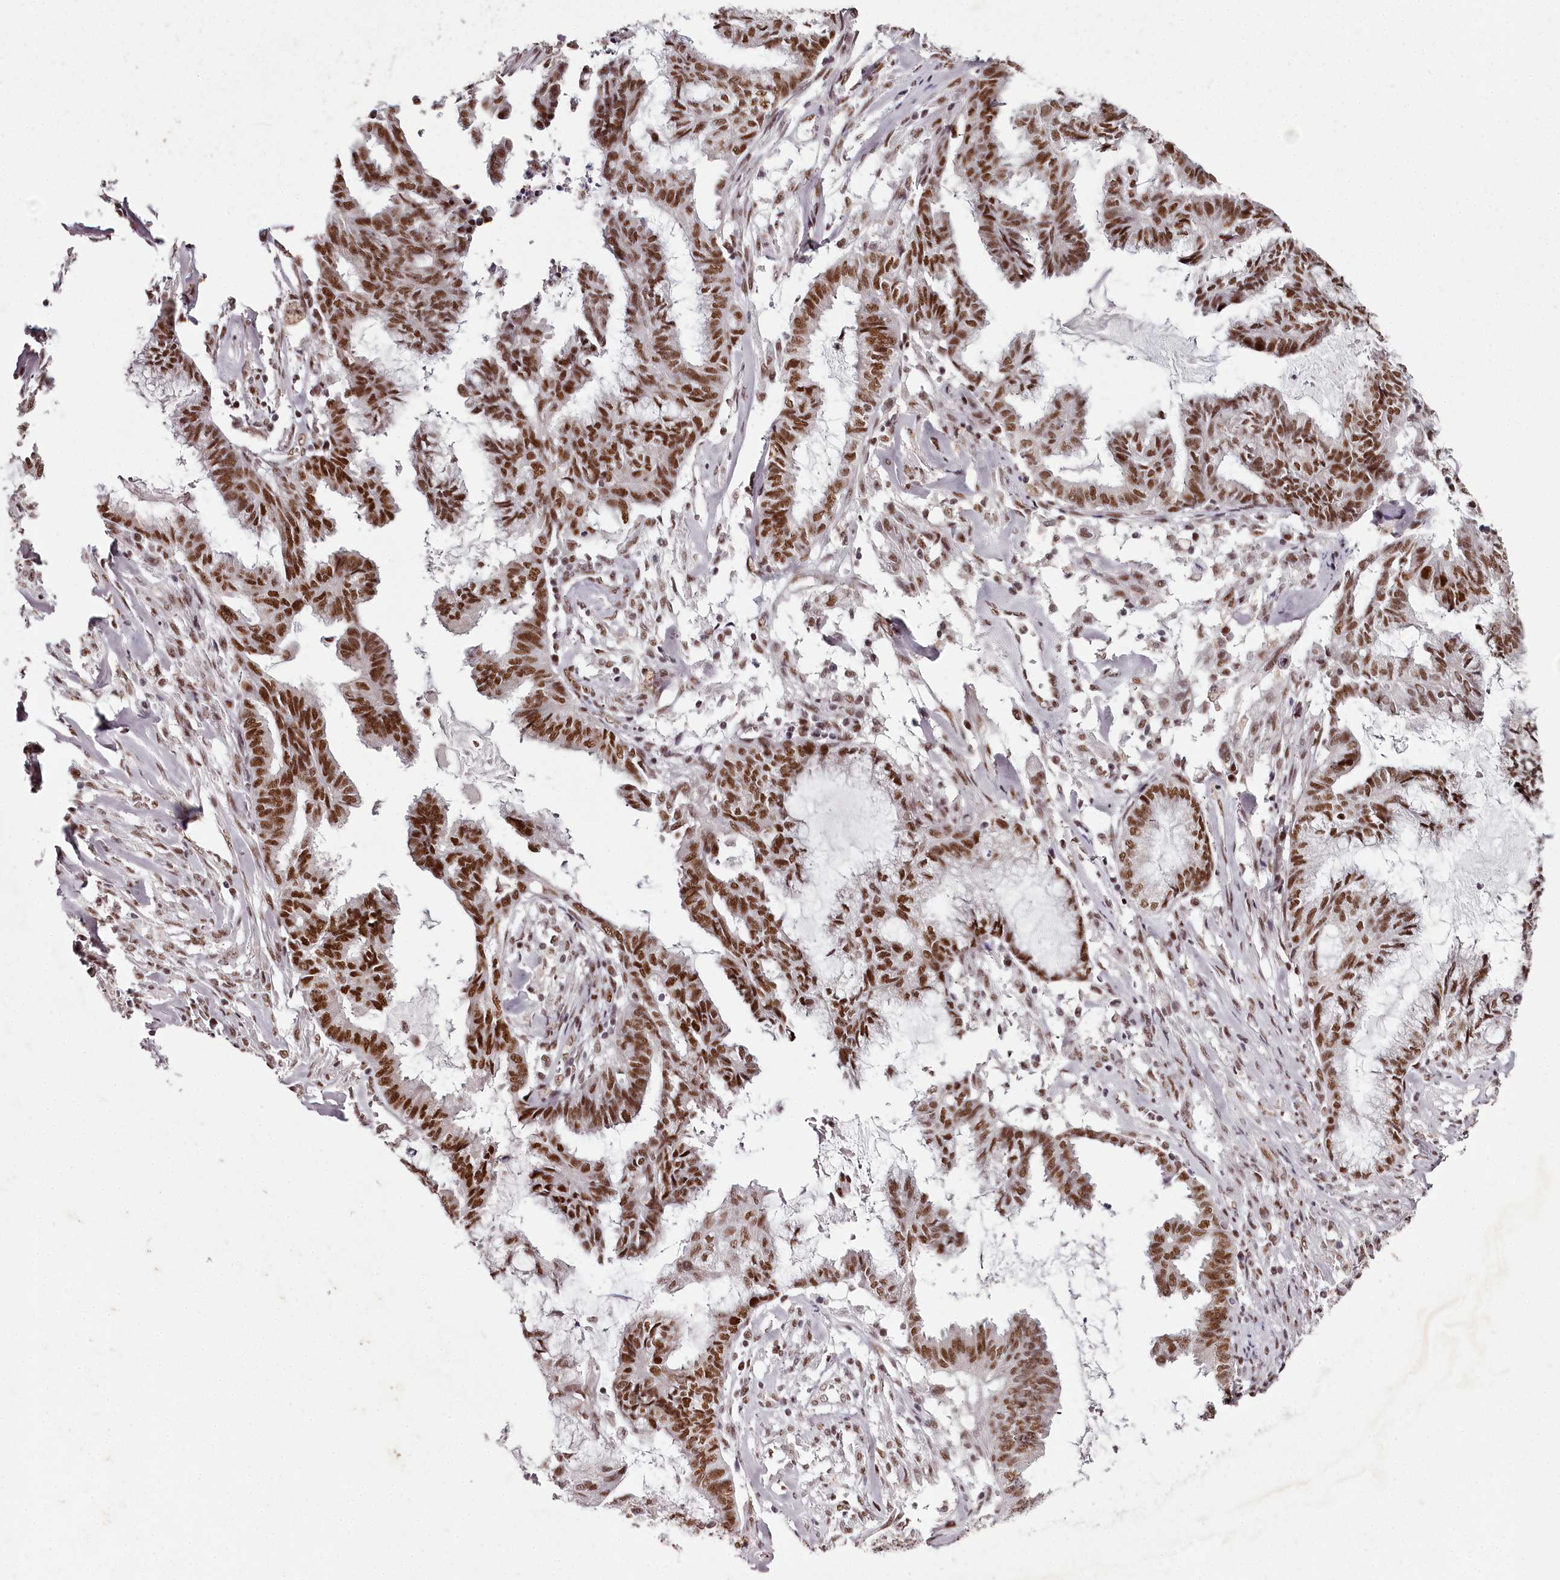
{"staining": {"intensity": "moderate", "quantity": ">75%", "location": "nuclear"}, "tissue": "endometrial cancer", "cell_type": "Tumor cells", "image_type": "cancer", "snomed": [{"axis": "morphology", "description": "Adenocarcinoma, NOS"}, {"axis": "topography", "description": "Endometrium"}], "caption": "Endometrial adenocarcinoma was stained to show a protein in brown. There is medium levels of moderate nuclear positivity in about >75% of tumor cells.", "gene": "PSPC1", "patient": {"sex": "female", "age": 86}}